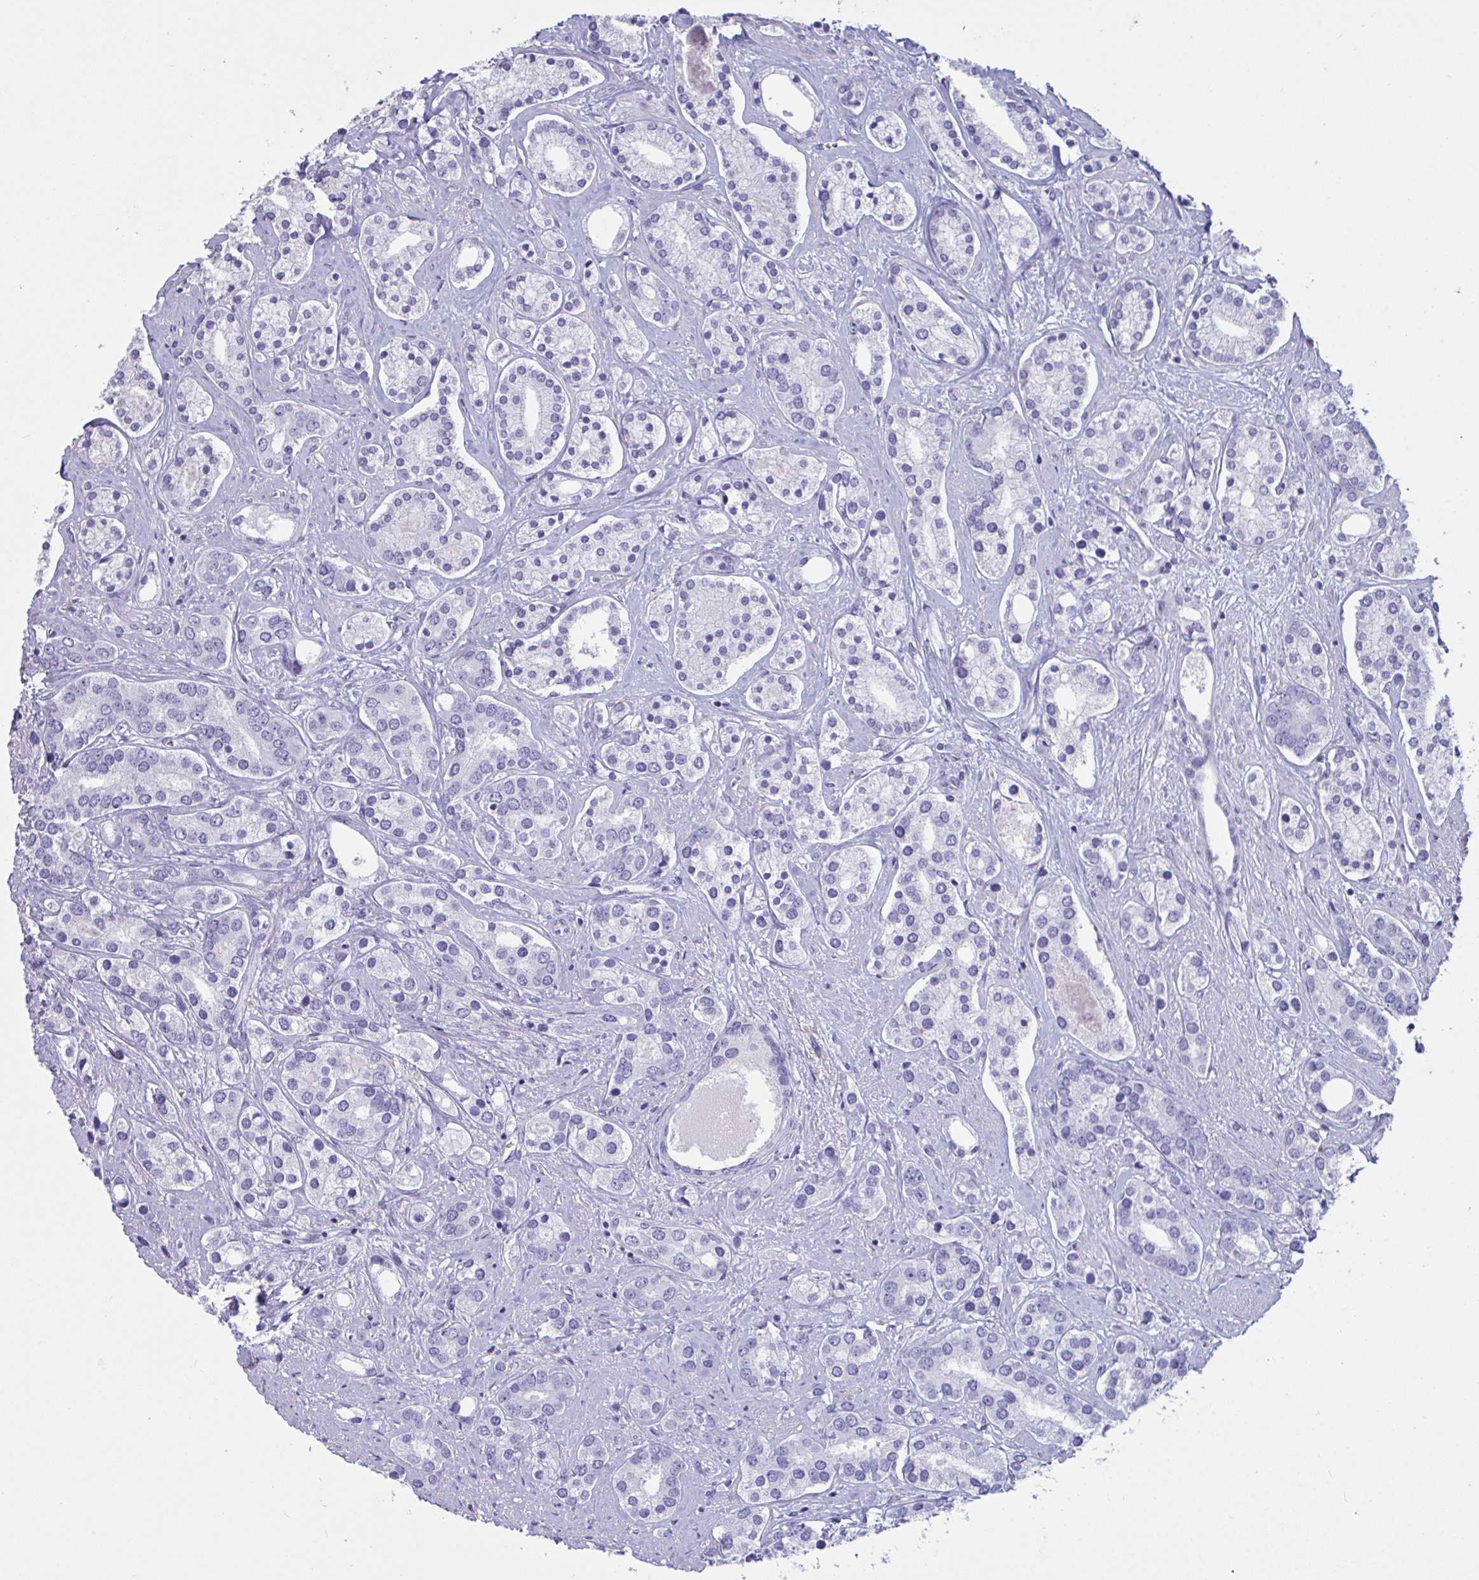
{"staining": {"intensity": "negative", "quantity": "none", "location": "none"}, "tissue": "prostate cancer", "cell_type": "Tumor cells", "image_type": "cancer", "snomed": [{"axis": "morphology", "description": "Adenocarcinoma, High grade"}, {"axis": "topography", "description": "Prostate"}], "caption": "Protein analysis of prostate cancer (adenocarcinoma (high-grade)) displays no significant staining in tumor cells. Brightfield microscopy of immunohistochemistry stained with DAB (3,3'-diaminobenzidine) (brown) and hematoxylin (blue), captured at high magnification.", "gene": "TNNC1", "patient": {"sex": "male", "age": 58}}